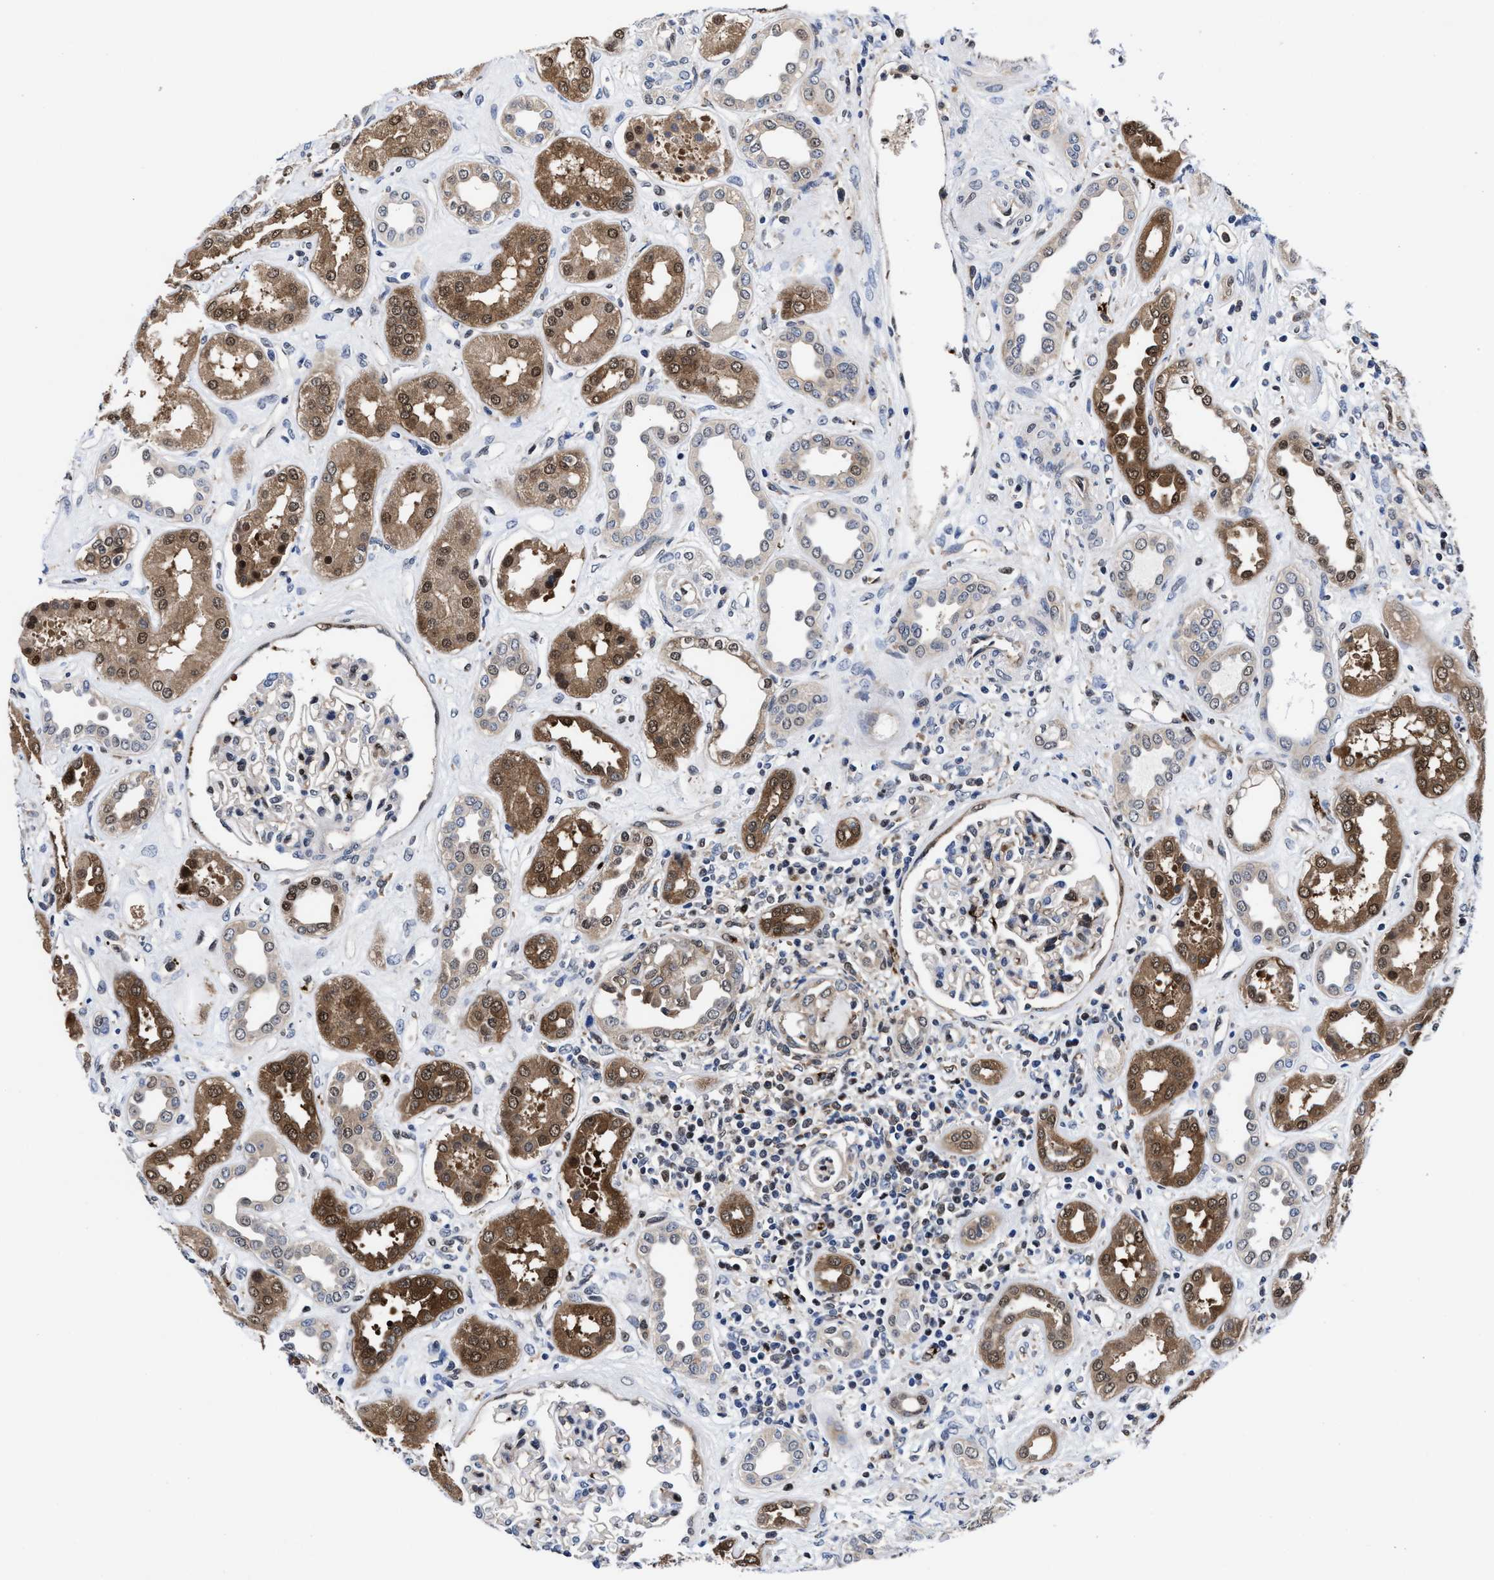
{"staining": {"intensity": "moderate", "quantity": "25%-75%", "location": "nuclear"}, "tissue": "kidney", "cell_type": "Cells in glomeruli", "image_type": "normal", "snomed": [{"axis": "morphology", "description": "Normal tissue, NOS"}, {"axis": "topography", "description": "Kidney"}], "caption": "A brown stain shows moderate nuclear staining of a protein in cells in glomeruli of unremarkable kidney.", "gene": "ACLY", "patient": {"sex": "male", "age": 59}}